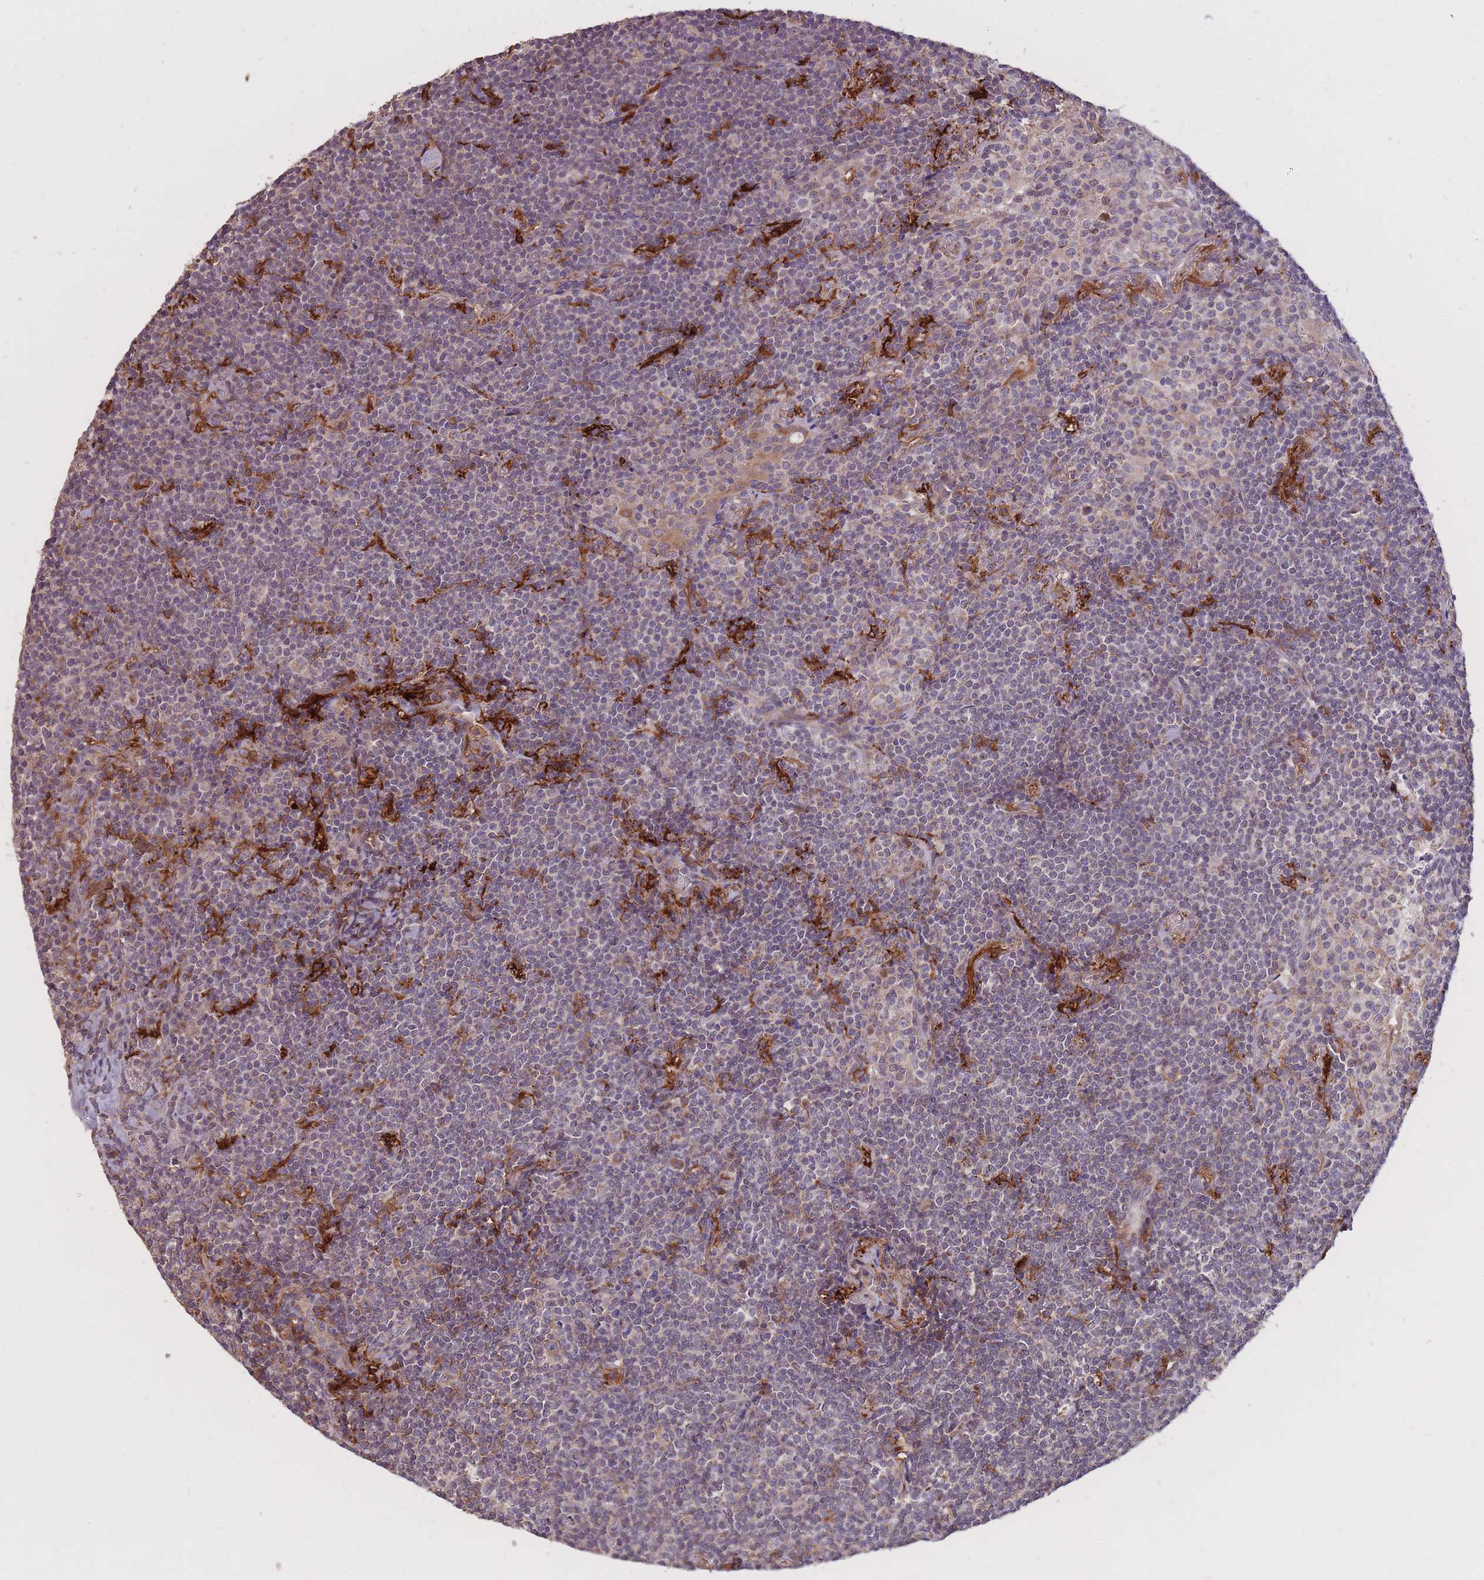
{"staining": {"intensity": "negative", "quantity": "none", "location": "none"}, "tissue": "lymphoma", "cell_type": "Tumor cells", "image_type": "cancer", "snomed": [{"axis": "morphology", "description": "Malignant lymphoma, non-Hodgkin's type, Low grade"}, {"axis": "topography", "description": "Lung"}], "caption": "Lymphoma was stained to show a protein in brown. There is no significant positivity in tumor cells.", "gene": "IGF2BP2", "patient": {"sex": "female", "age": 71}}